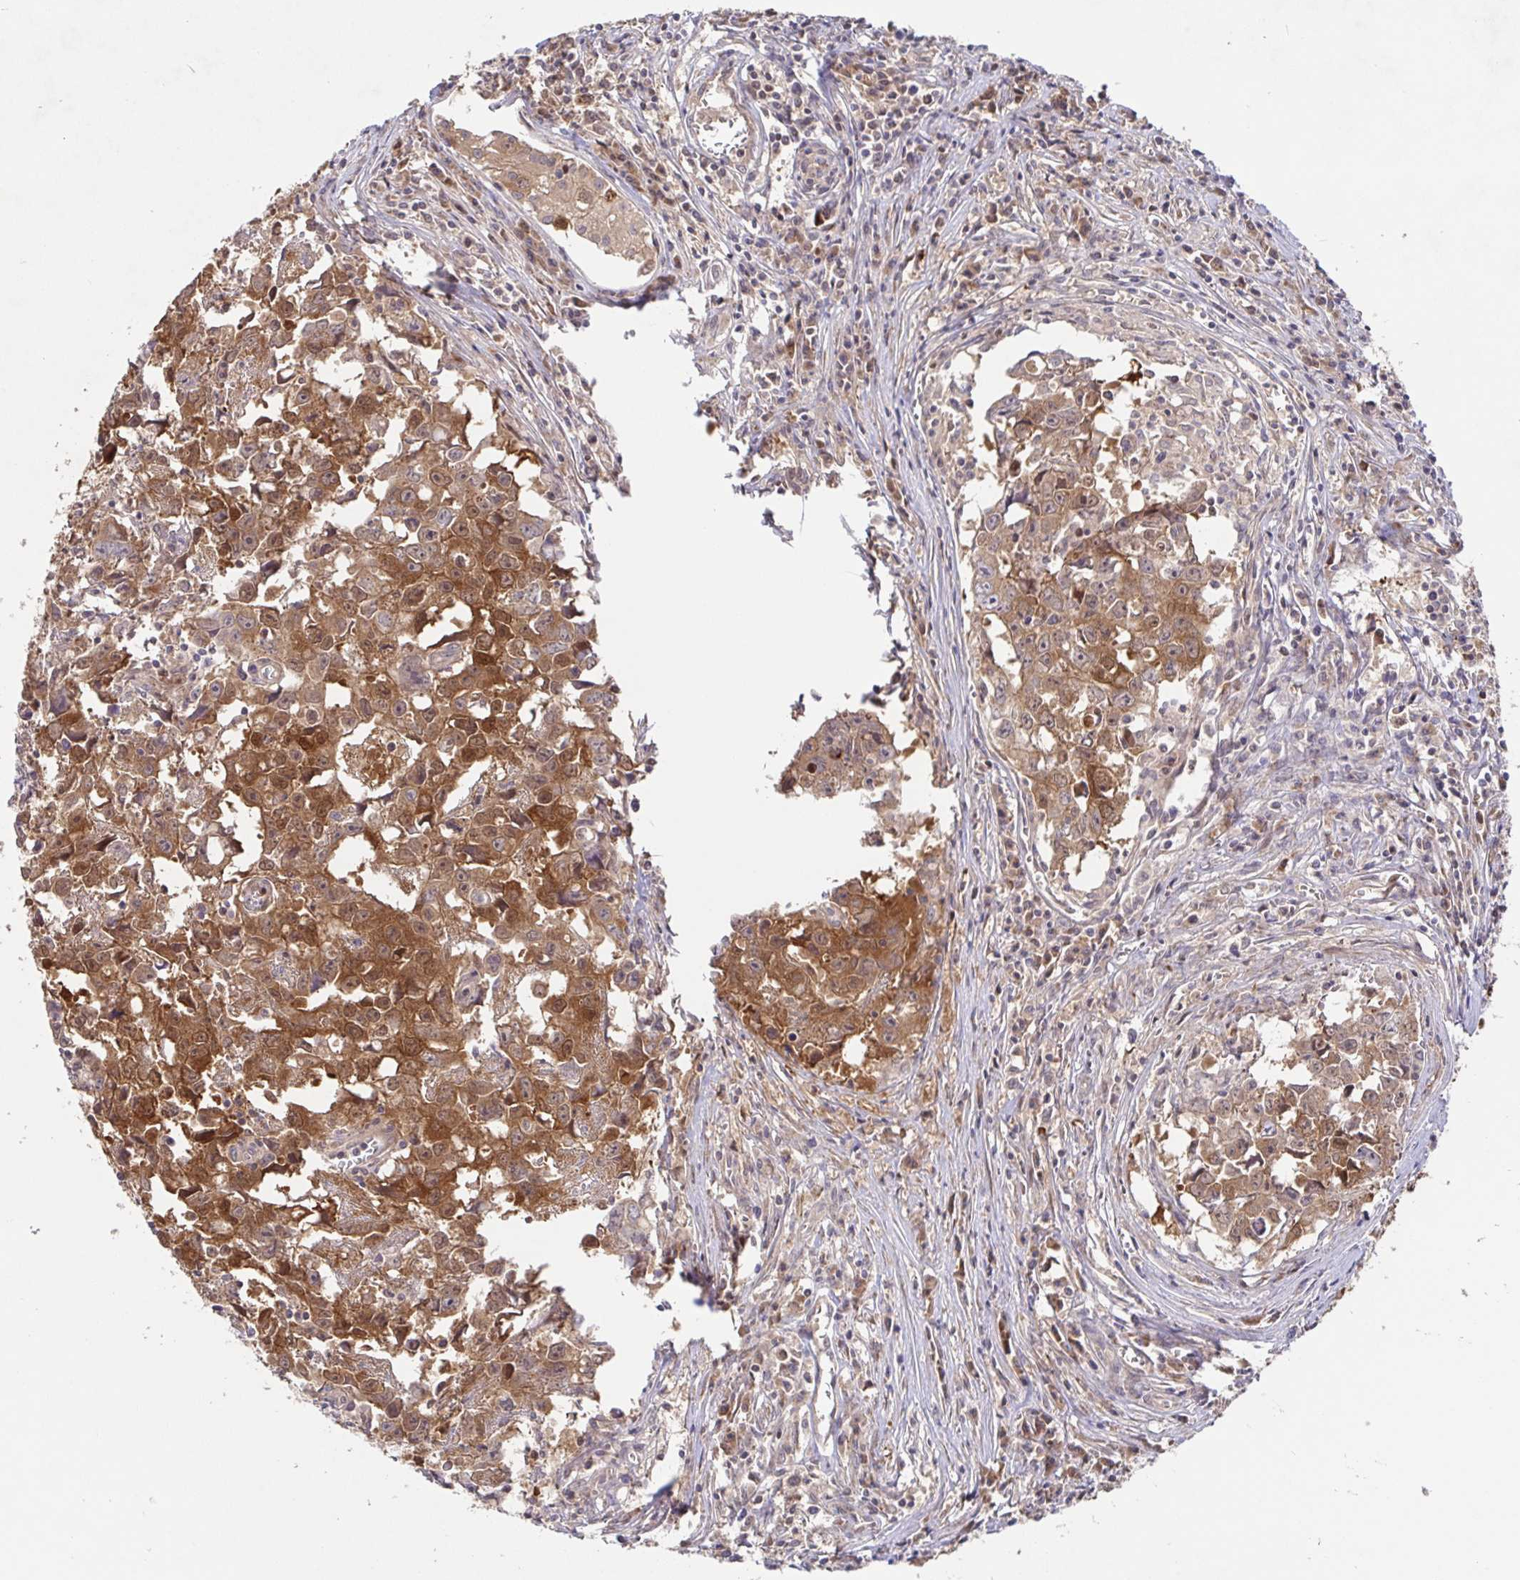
{"staining": {"intensity": "strong", "quantity": ">75%", "location": "cytoplasmic/membranous"}, "tissue": "testis cancer", "cell_type": "Tumor cells", "image_type": "cancer", "snomed": [{"axis": "morphology", "description": "Carcinoma, Embryonal, NOS"}, {"axis": "topography", "description": "Testis"}], "caption": "Immunohistochemistry photomicrograph of neoplastic tissue: human testis cancer (embryonal carcinoma) stained using immunohistochemistry (IHC) demonstrates high levels of strong protein expression localized specifically in the cytoplasmic/membranous of tumor cells, appearing as a cytoplasmic/membranous brown color.", "gene": "AACS", "patient": {"sex": "male", "age": 22}}